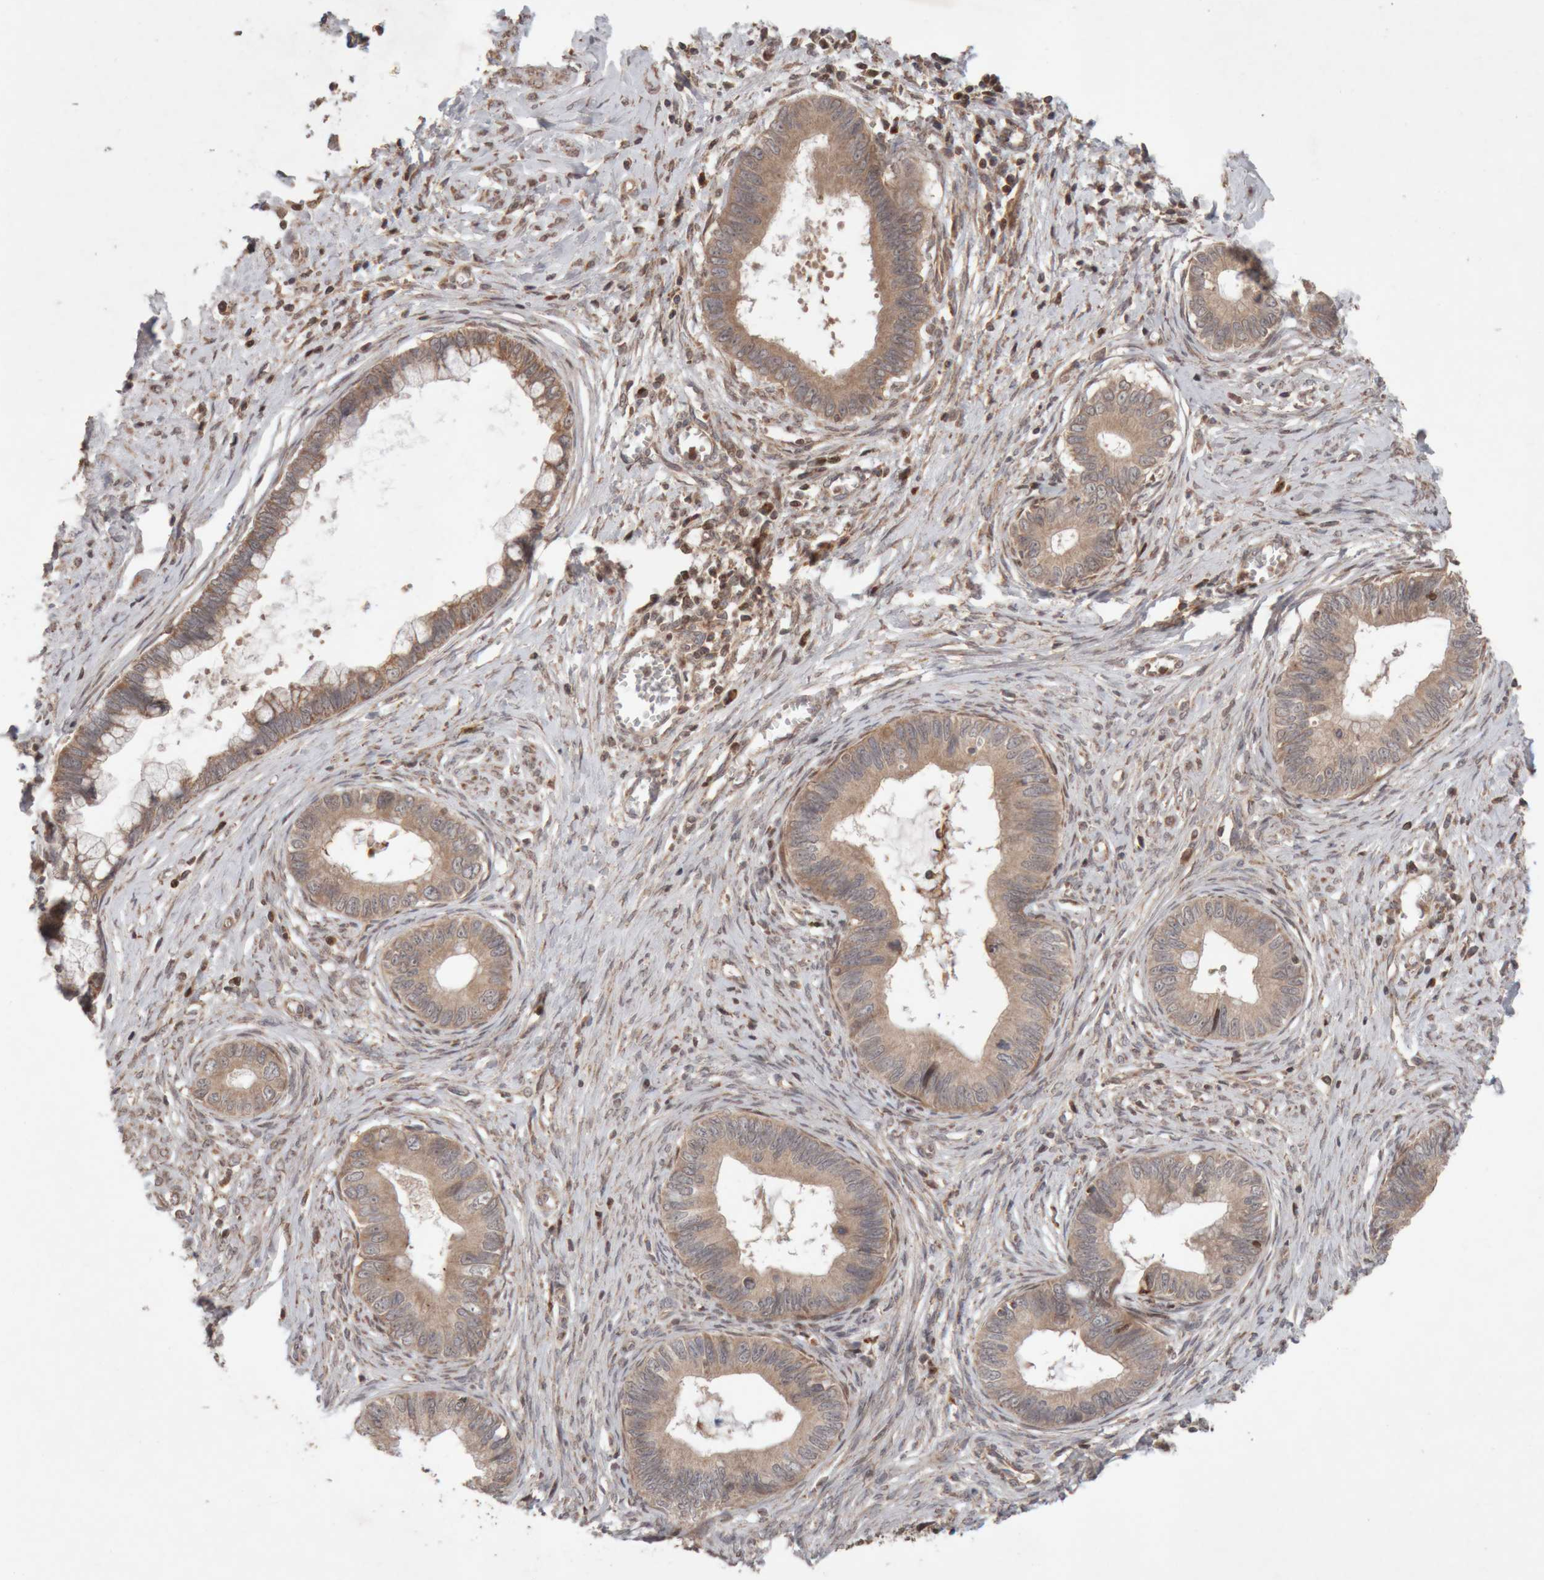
{"staining": {"intensity": "moderate", "quantity": ">75%", "location": "cytoplasmic/membranous"}, "tissue": "cervical cancer", "cell_type": "Tumor cells", "image_type": "cancer", "snomed": [{"axis": "morphology", "description": "Adenocarcinoma, NOS"}, {"axis": "topography", "description": "Cervix"}], "caption": "Tumor cells exhibit moderate cytoplasmic/membranous staining in about >75% of cells in cervical adenocarcinoma. The protein of interest is stained brown, and the nuclei are stained in blue (DAB IHC with brightfield microscopy, high magnification).", "gene": "KIF21B", "patient": {"sex": "female", "age": 44}}